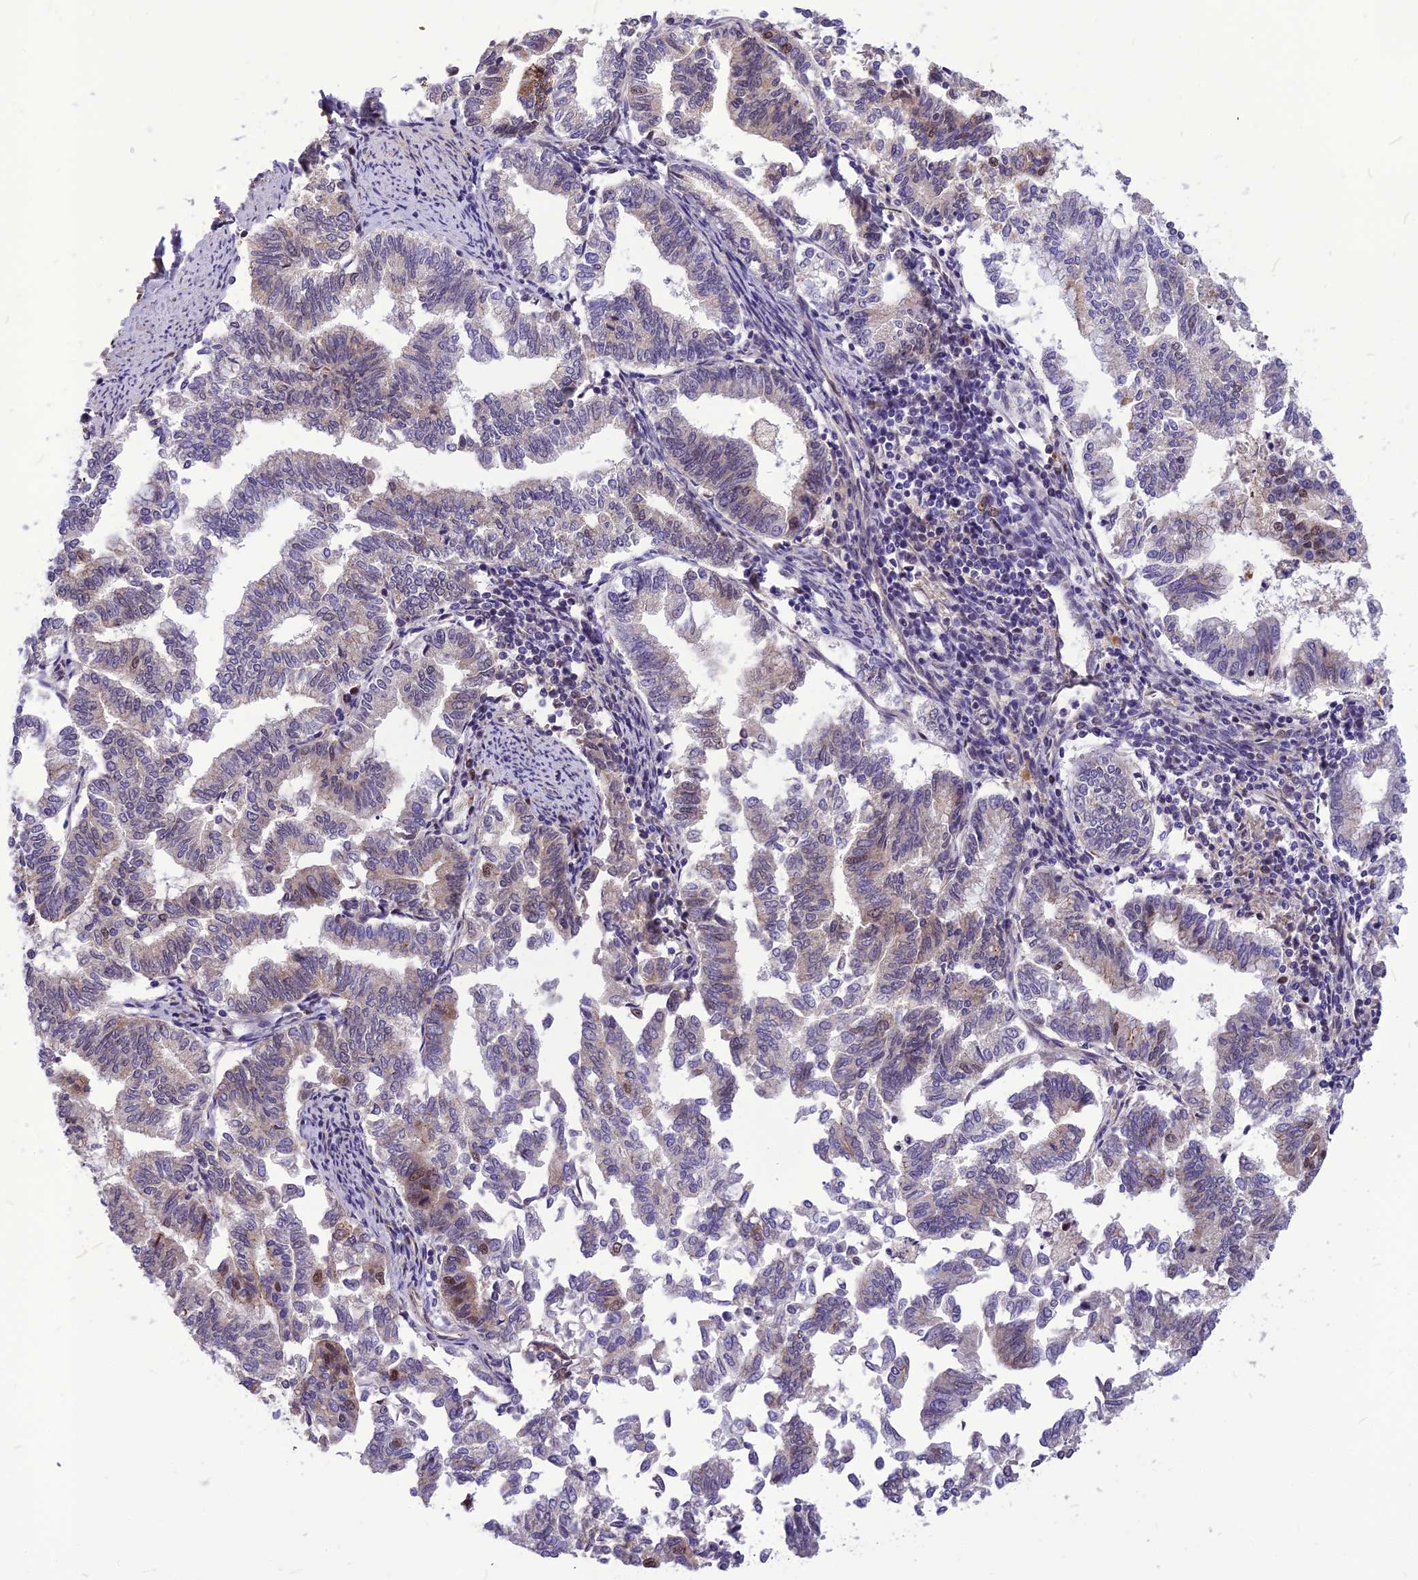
{"staining": {"intensity": "moderate", "quantity": "<25%", "location": "nuclear"}, "tissue": "endometrial cancer", "cell_type": "Tumor cells", "image_type": "cancer", "snomed": [{"axis": "morphology", "description": "Adenocarcinoma, NOS"}, {"axis": "topography", "description": "Endometrium"}], "caption": "Immunohistochemistry image of neoplastic tissue: human adenocarcinoma (endometrial) stained using IHC reveals low levels of moderate protein expression localized specifically in the nuclear of tumor cells, appearing as a nuclear brown color.", "gene": "CMC1", "patient": {"sex": "female", "age": 79}}